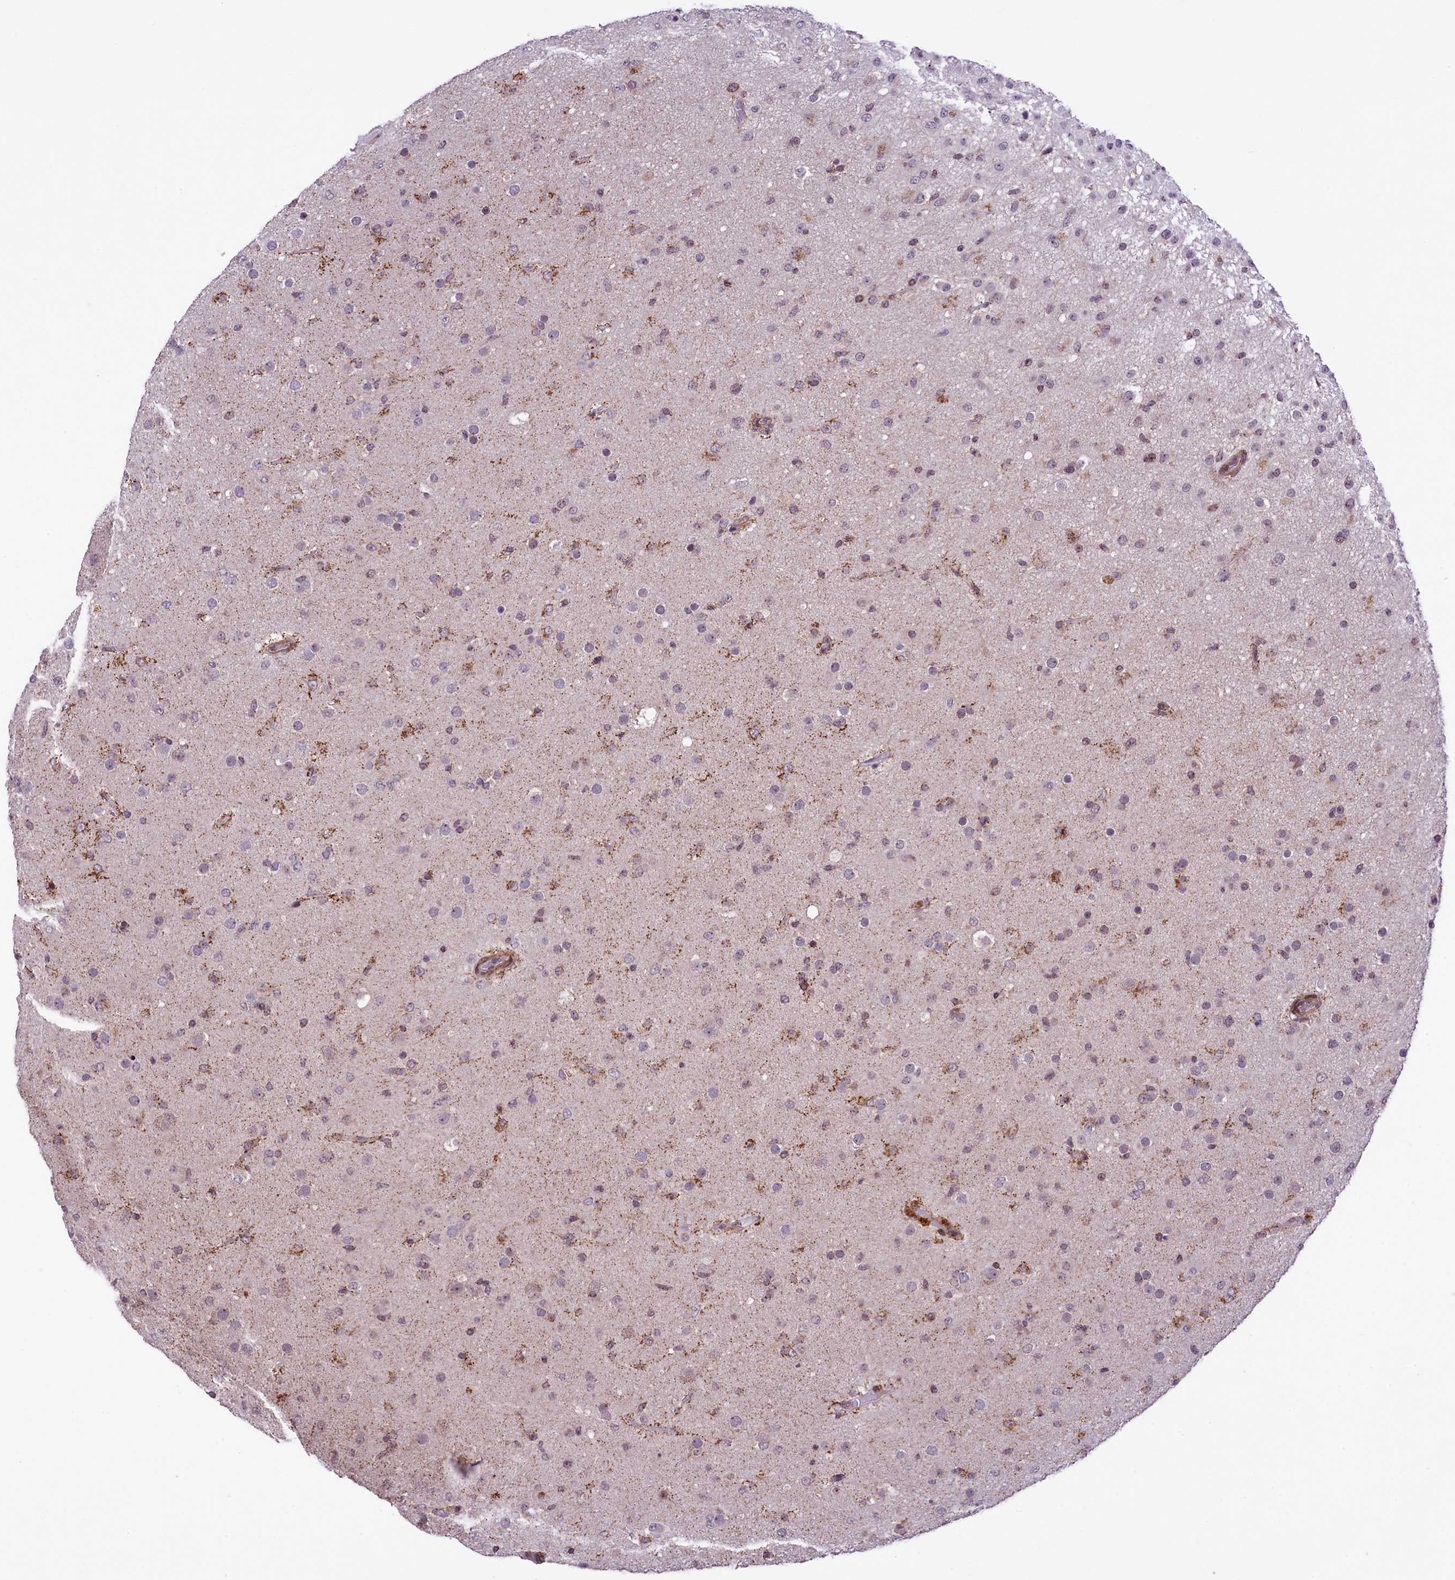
{"staining": {"intensity": "negative", "quantity": "none", "location": "none"}, "tissue": "glioma", "cell_type": "Tumor cells", "image_type": "cancer", "snomed": [{"axis": "morphology", "description": "Glioma, malignant, Low grade"}, {"axis": "topography", "description": "Brain"}], "caption": "Tumor cells are negative for brown protein staining in glioma.", "gene": "RBBP8", "patient": {"sex": "male", "age": 65}}